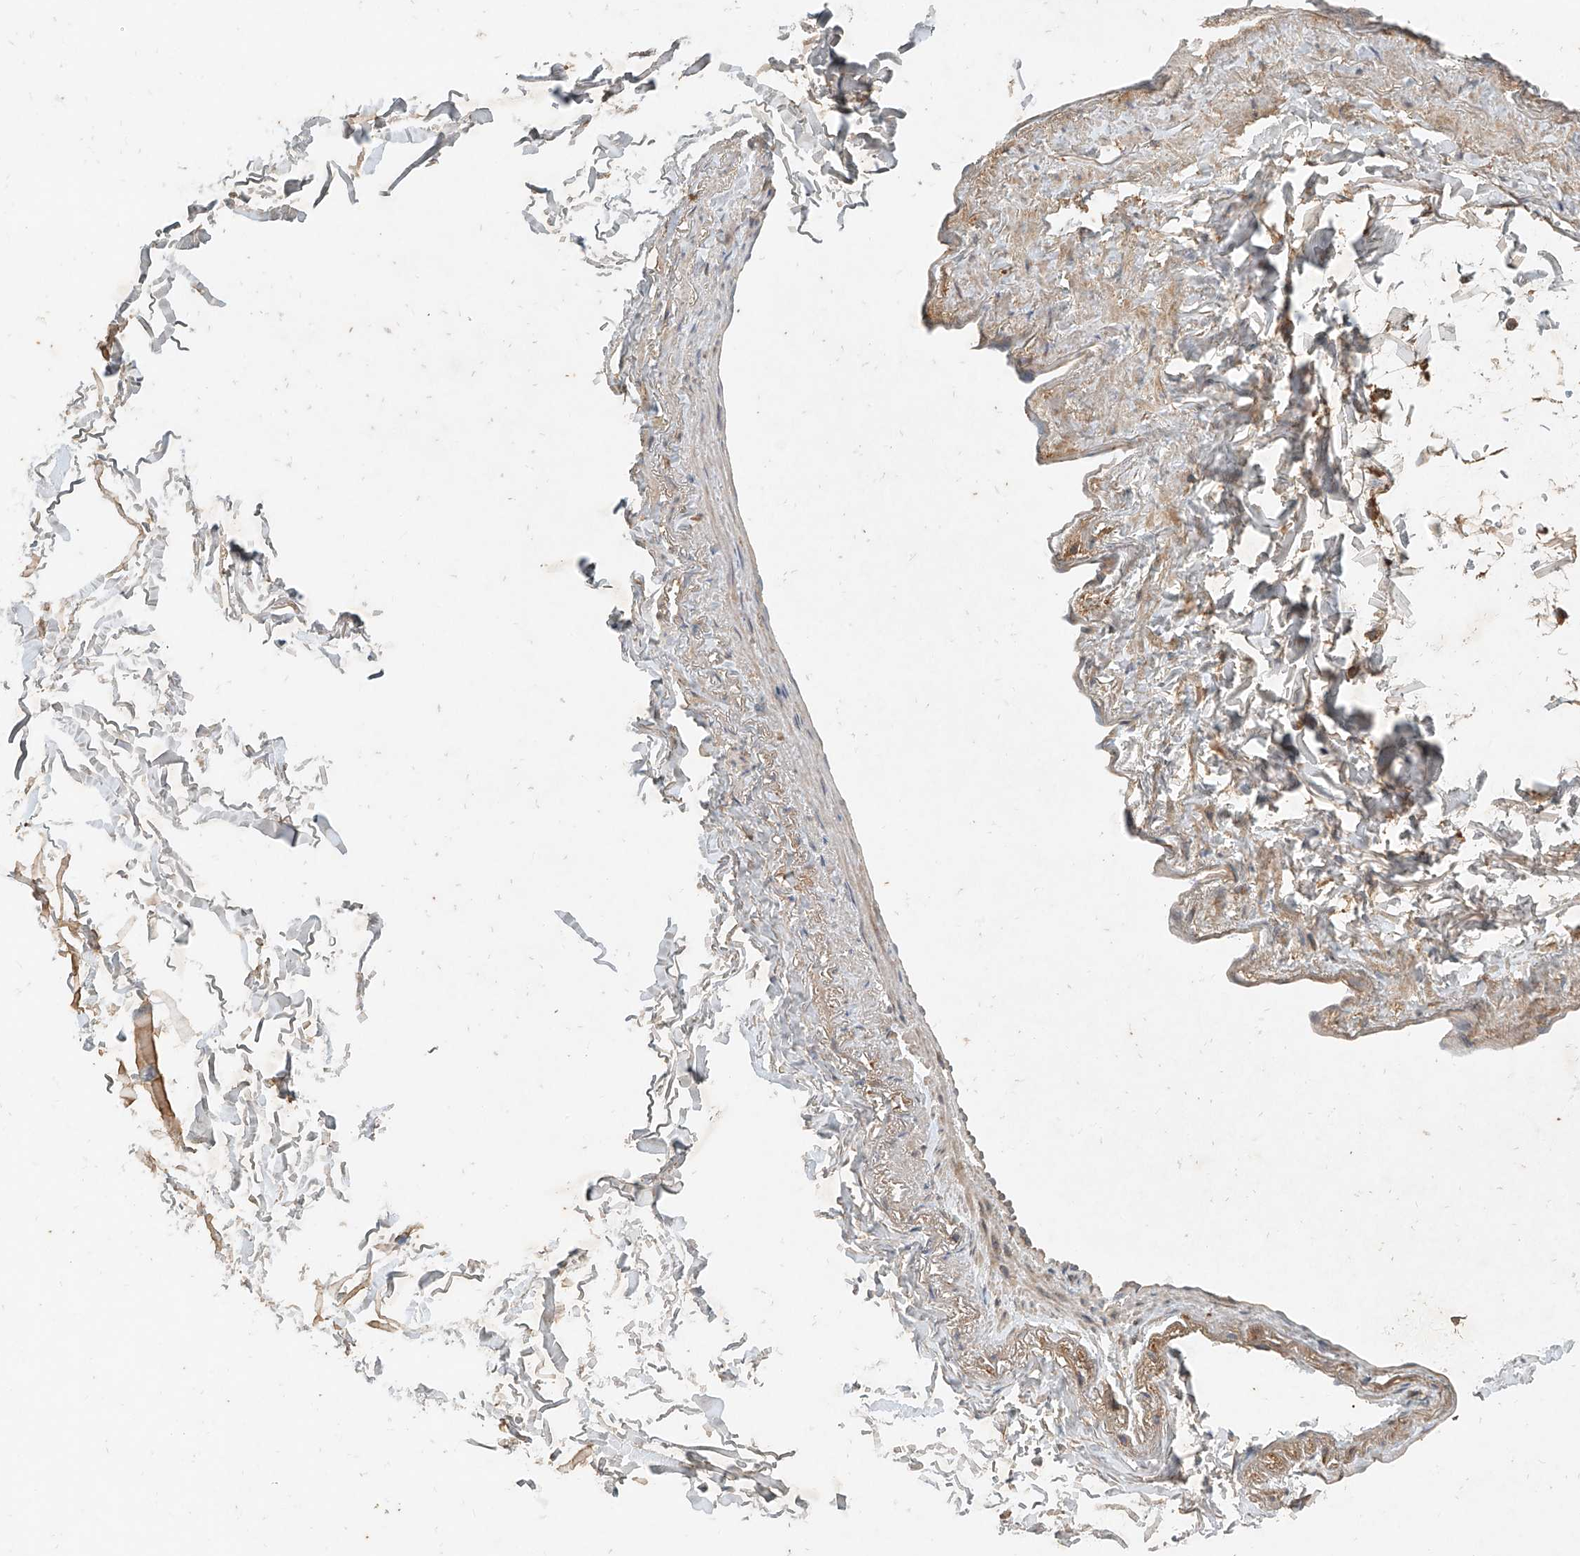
{"staining": {"intensity": "negative", "quantity": "none", "location": "none"}, "tissue": "adipose tissue", "cell_type": "Adipocytes", "image_type": "normal", "snomed": [{"axis": "morphology", "description": "Normal tissue, NOS"}, {"axis": "topography", "description": "Cartilage tissue"}, {"axis": "topography", "description": "Bronchus"}], "caption": "Photomicrograph shows no protein positivity in adipocytes of benign adipose tissue.", "gene": "GNB1L", "patient": {"sex": "female", "age": 73}}